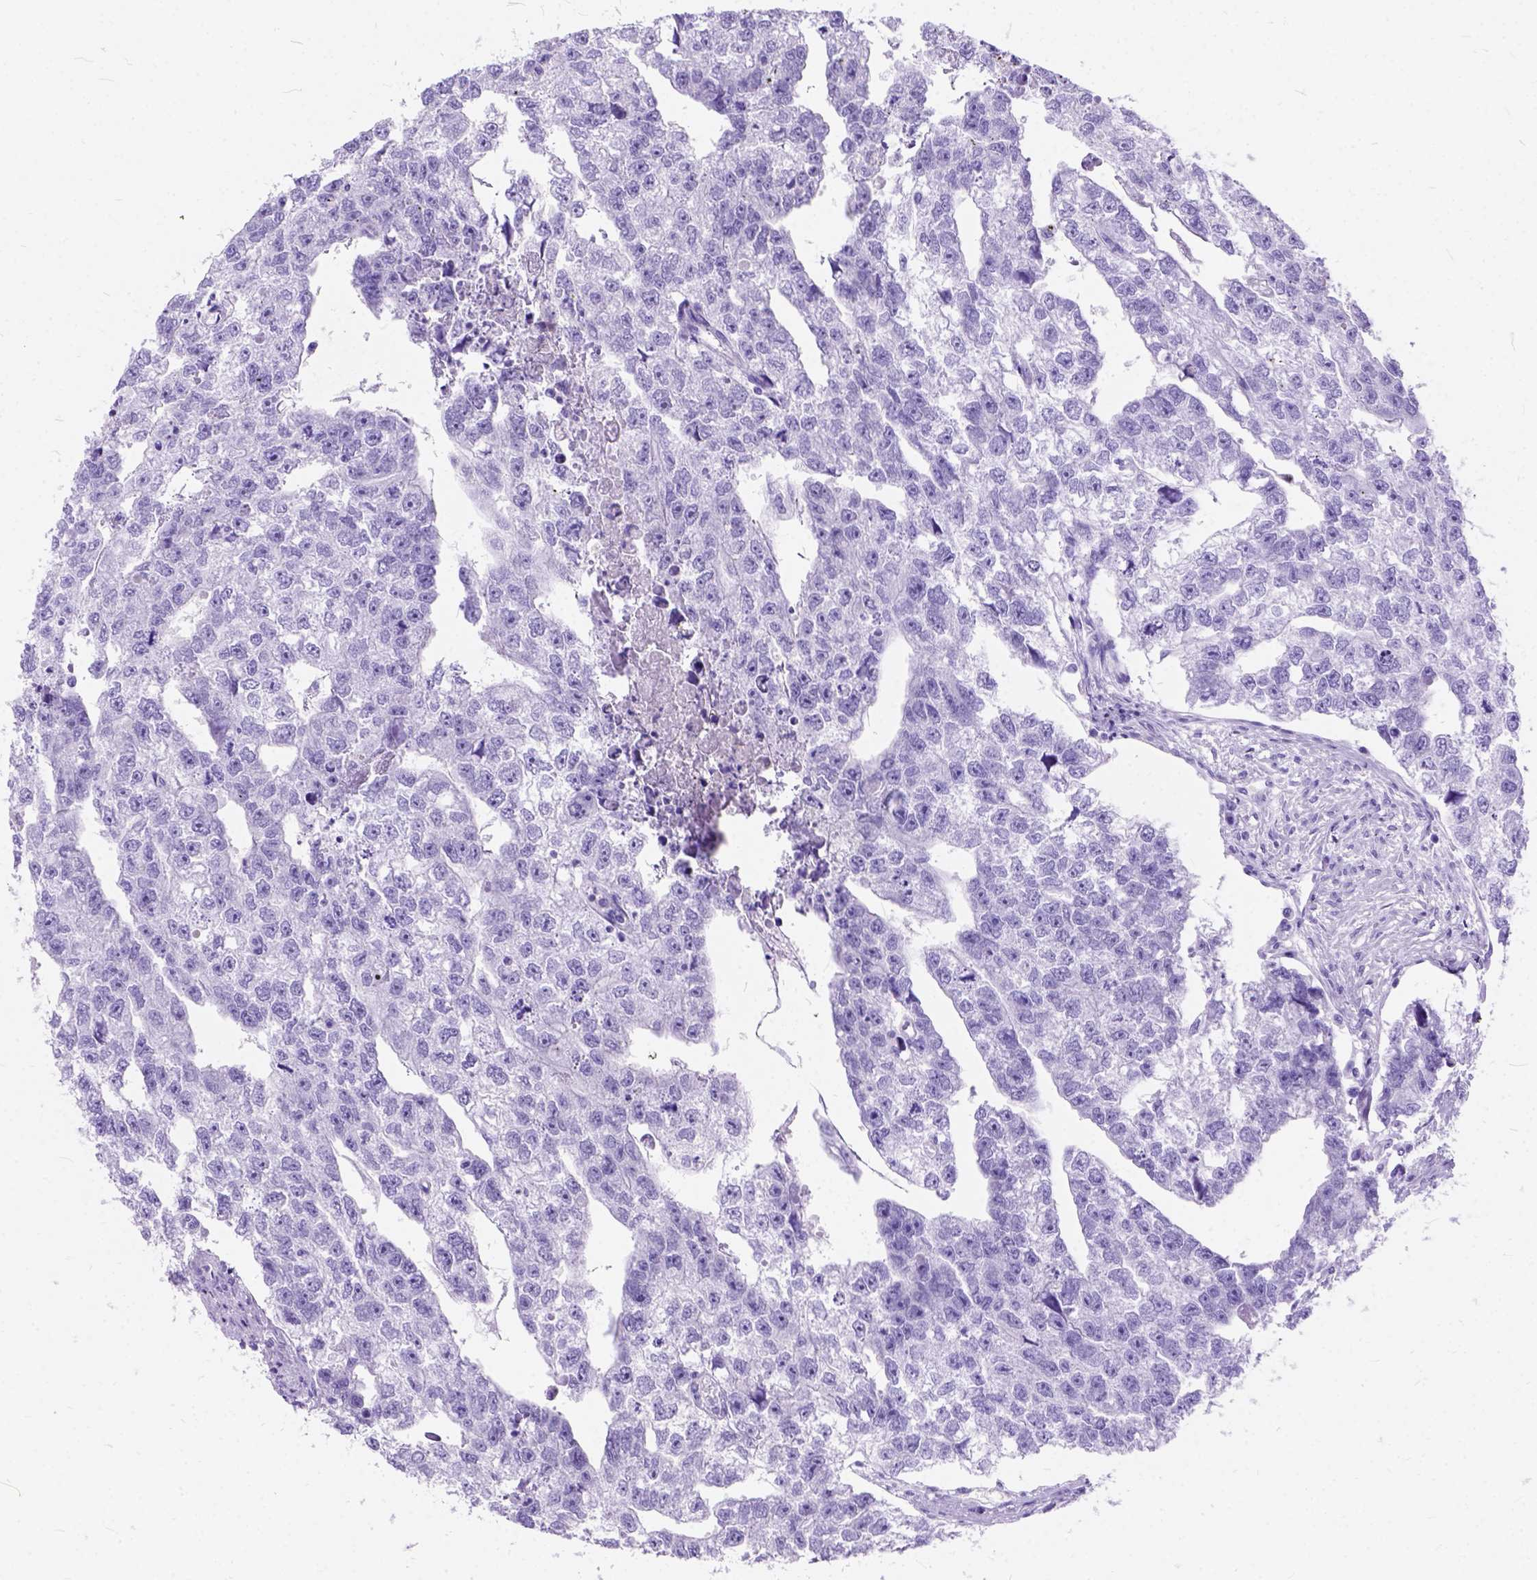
{"staining": {"intensity": "negative", "quantity": "none", "location": "none"}, "tissue": "testis cancer", "cell_type": "Tumor cells", "image_type": "cancer", "snomed": [{"axis": "morphology", "description": "Carcinoma, Embryonal, NOS"}, {"axis": "morphology", "description": "Teratoma, malignant, NOS"}, {"axis": "topography", "description": "Testis"}], "caption": "This is an immunohistochemistry (IHC) photomicrograph of testis cancer. There is no staining in tumor cells.", "gene": "C1QTNF3", "patient": {"sex": "male", "age": 44}}